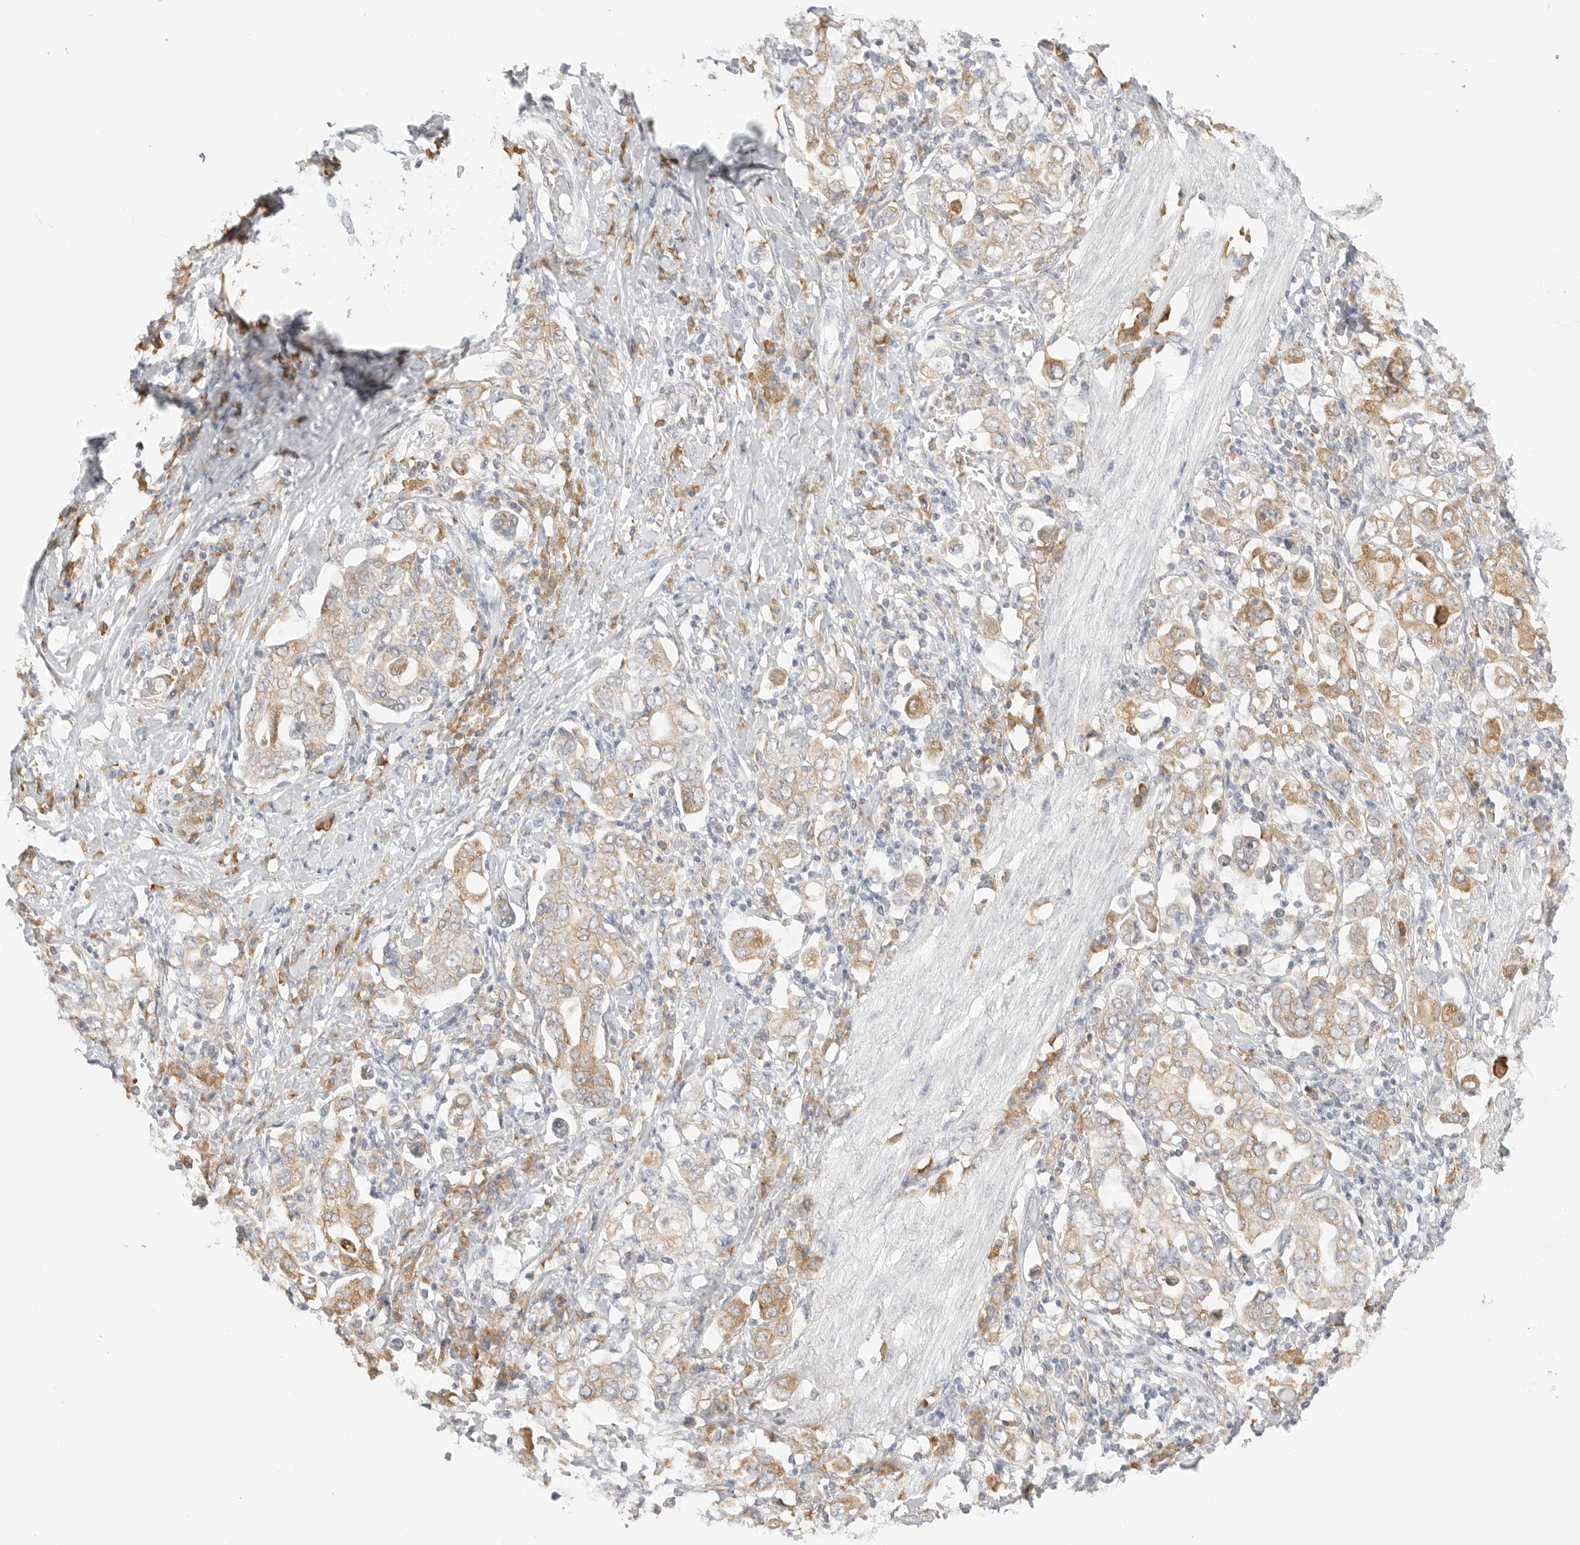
{"staining": {"intensity": "moderate", "quantity": "25%-75%", "location": "cytoplasmic/membranous"}, "tissue": "stomach cancer", "cell_type": "Tumor cells", "image_type": "cancer", "snomed": [{"axis": "morphology", "description": "Adenocarcinoma, NOS"}, {"axis": "topography", "description": "Stomach, upper"}], "caption": "DAB immunohistochemical staining of stomach adenocarcinoma demonstrates moderate cytoplasmic/membranous protein staining in approximately 25%-75% of tumor cells.", "gene": "THEM4", "patient": {"sex": "male", "age": 62}}